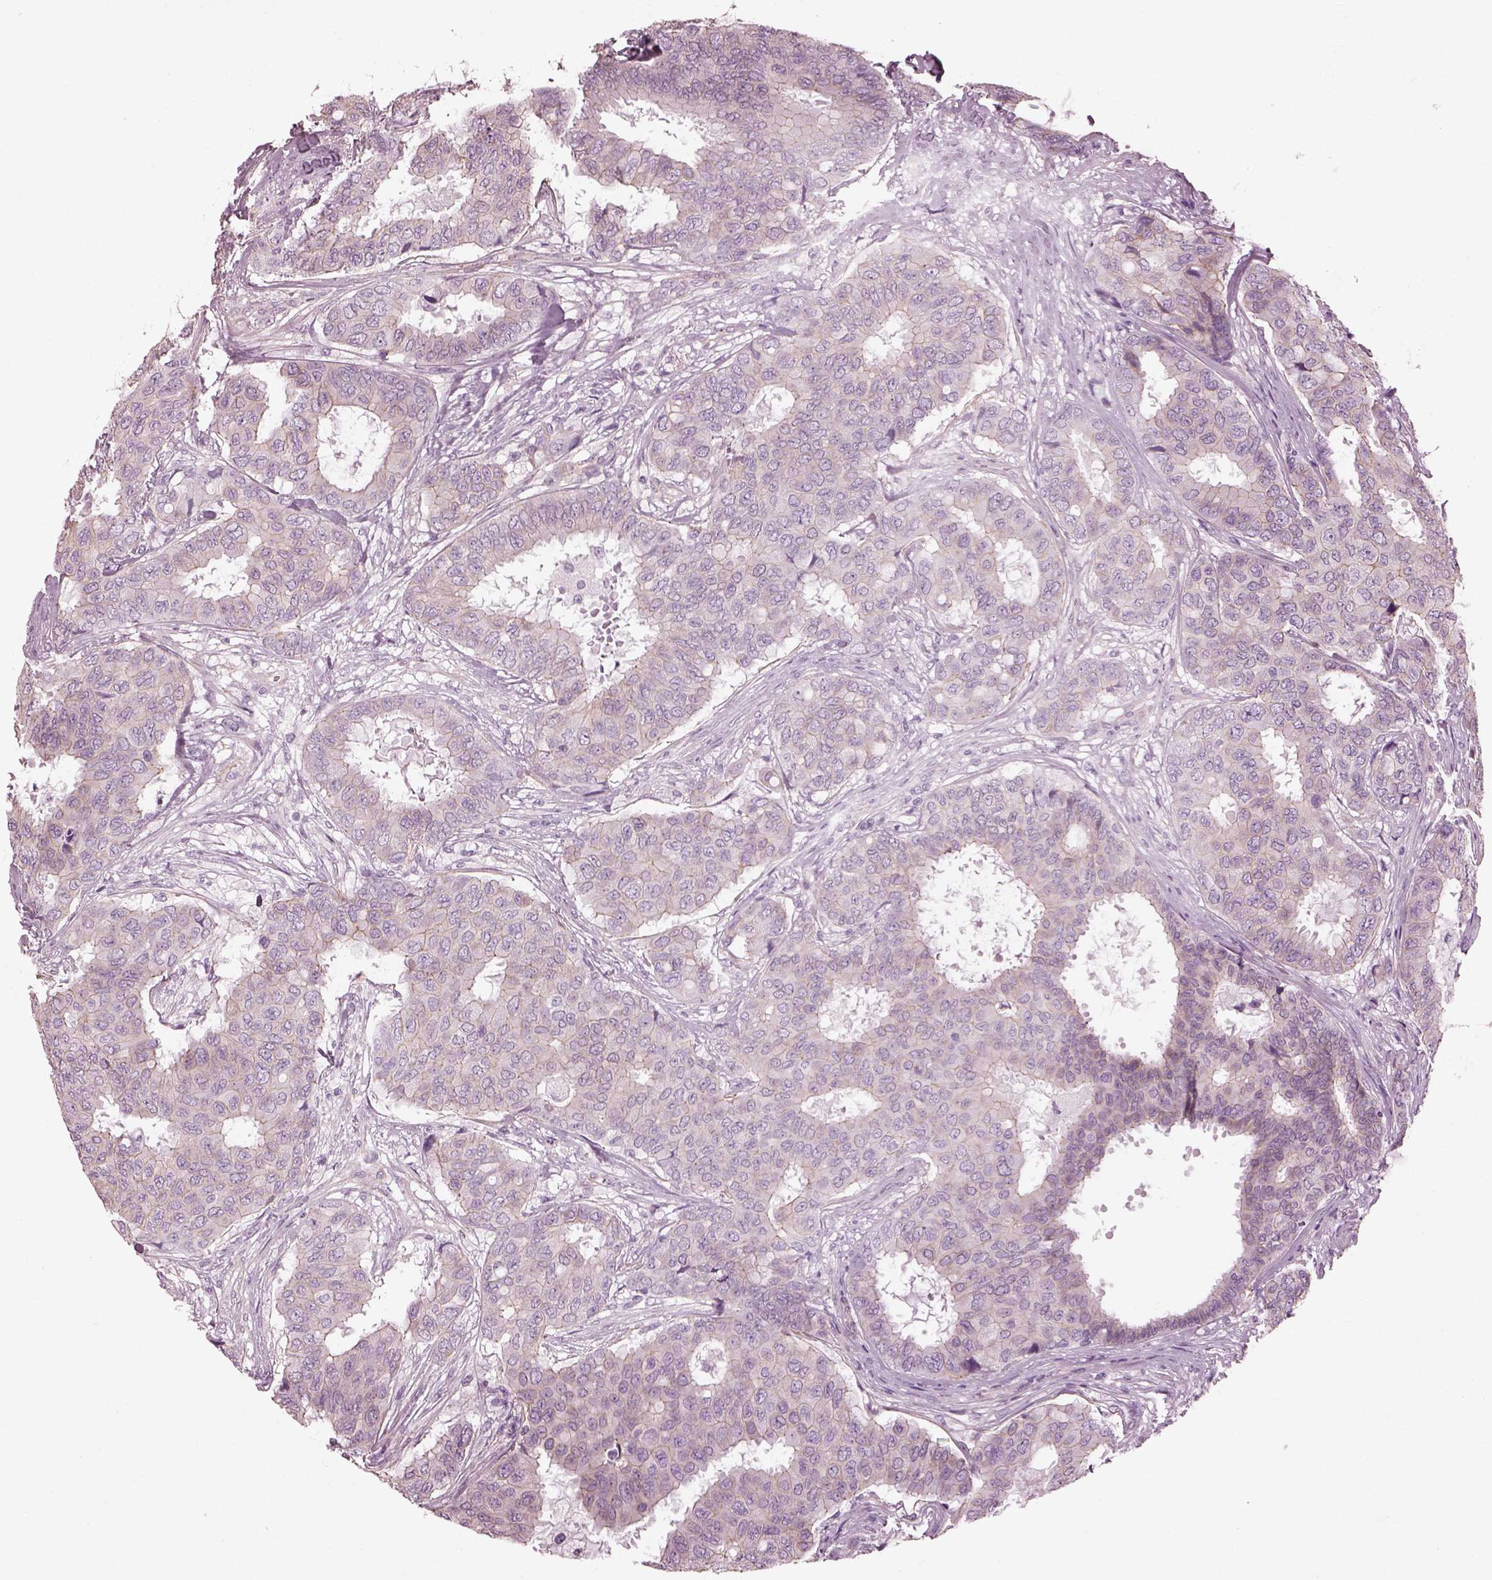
{"staining": {"intensity": "negative", "quantity": "none", "location": "none"}, "tissue": "breast cancer", "cell_type": "Tumor cells", "image_type": "cancer", "snomed": [{"axis": "morphology", "description": "Duct carcinoma"}, {"axis": "topography", "description": "Breast"}], "caption": "A high-resolution photomicrograph shows immunohistochemistry (IHC) staining of breast cancer (infiltrating ductal carcinoma), which demonstrates no significant staining in tumor cells.", "gene": "BFSP1", "patient": {"sex": "female", "age": 75}}